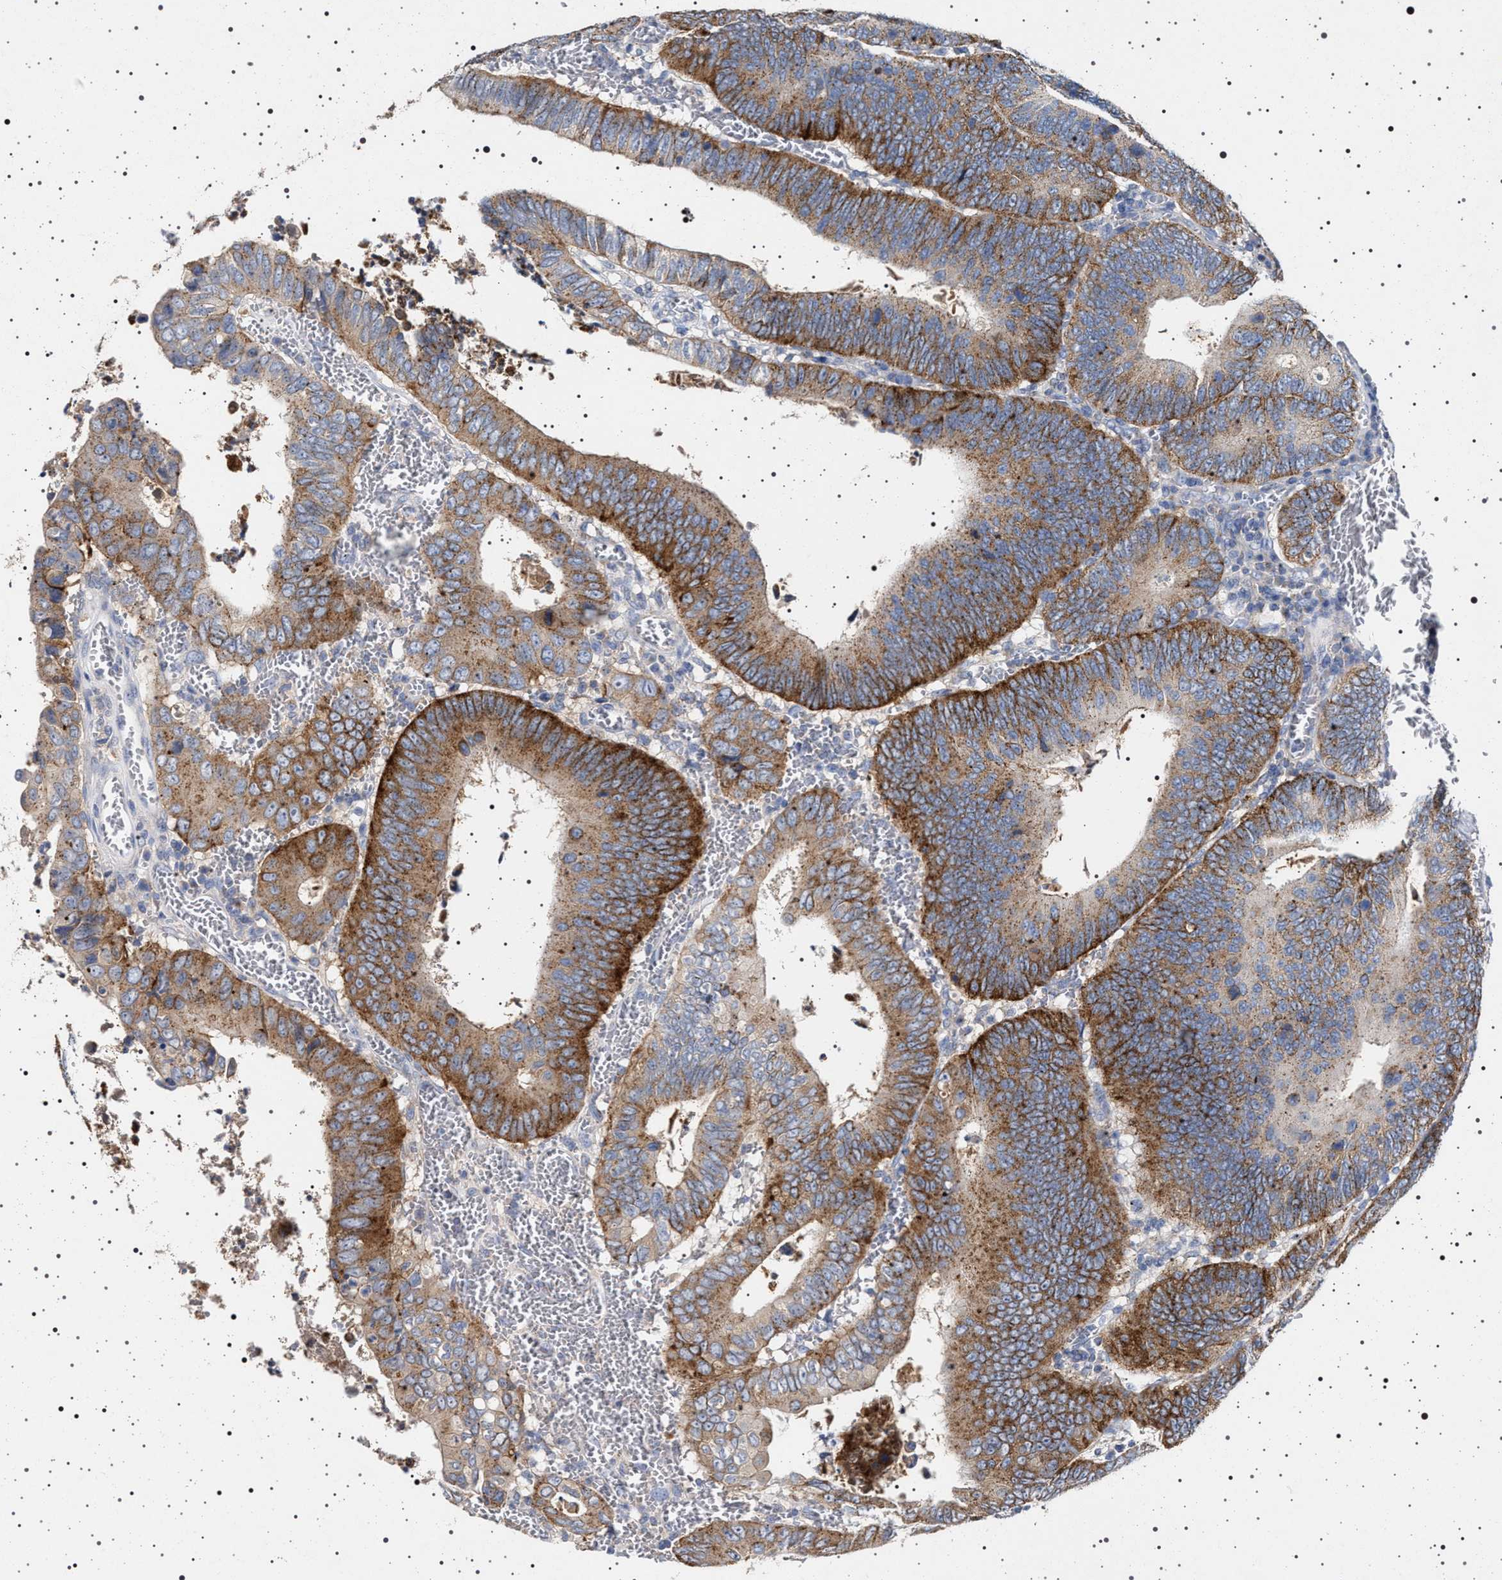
{"staining": {"intensity": "moderate", "quantity": ">75%", "location": "cytoplasmic/membranous"}, "tissue": "colorectal cancer", "cell_type": "Tumor cells", "image_type": "cancer", "snomed": [{"axis": "morphology", "description": "Inflammation, NOS"}, {"axis": "morphology", "description": "Adenocarcinoma, NOS"}, {"axis": "topography", "description": "Colon"}], "caption": "A high-resolution photomicrograph shows IHC staining of colorectal cancer, which shows moderate cytoplasmic/membranous expression in about >75% of tumor cells.", "gene": "NAALADL2", "patient": {"sex": "male", "age": 72}}